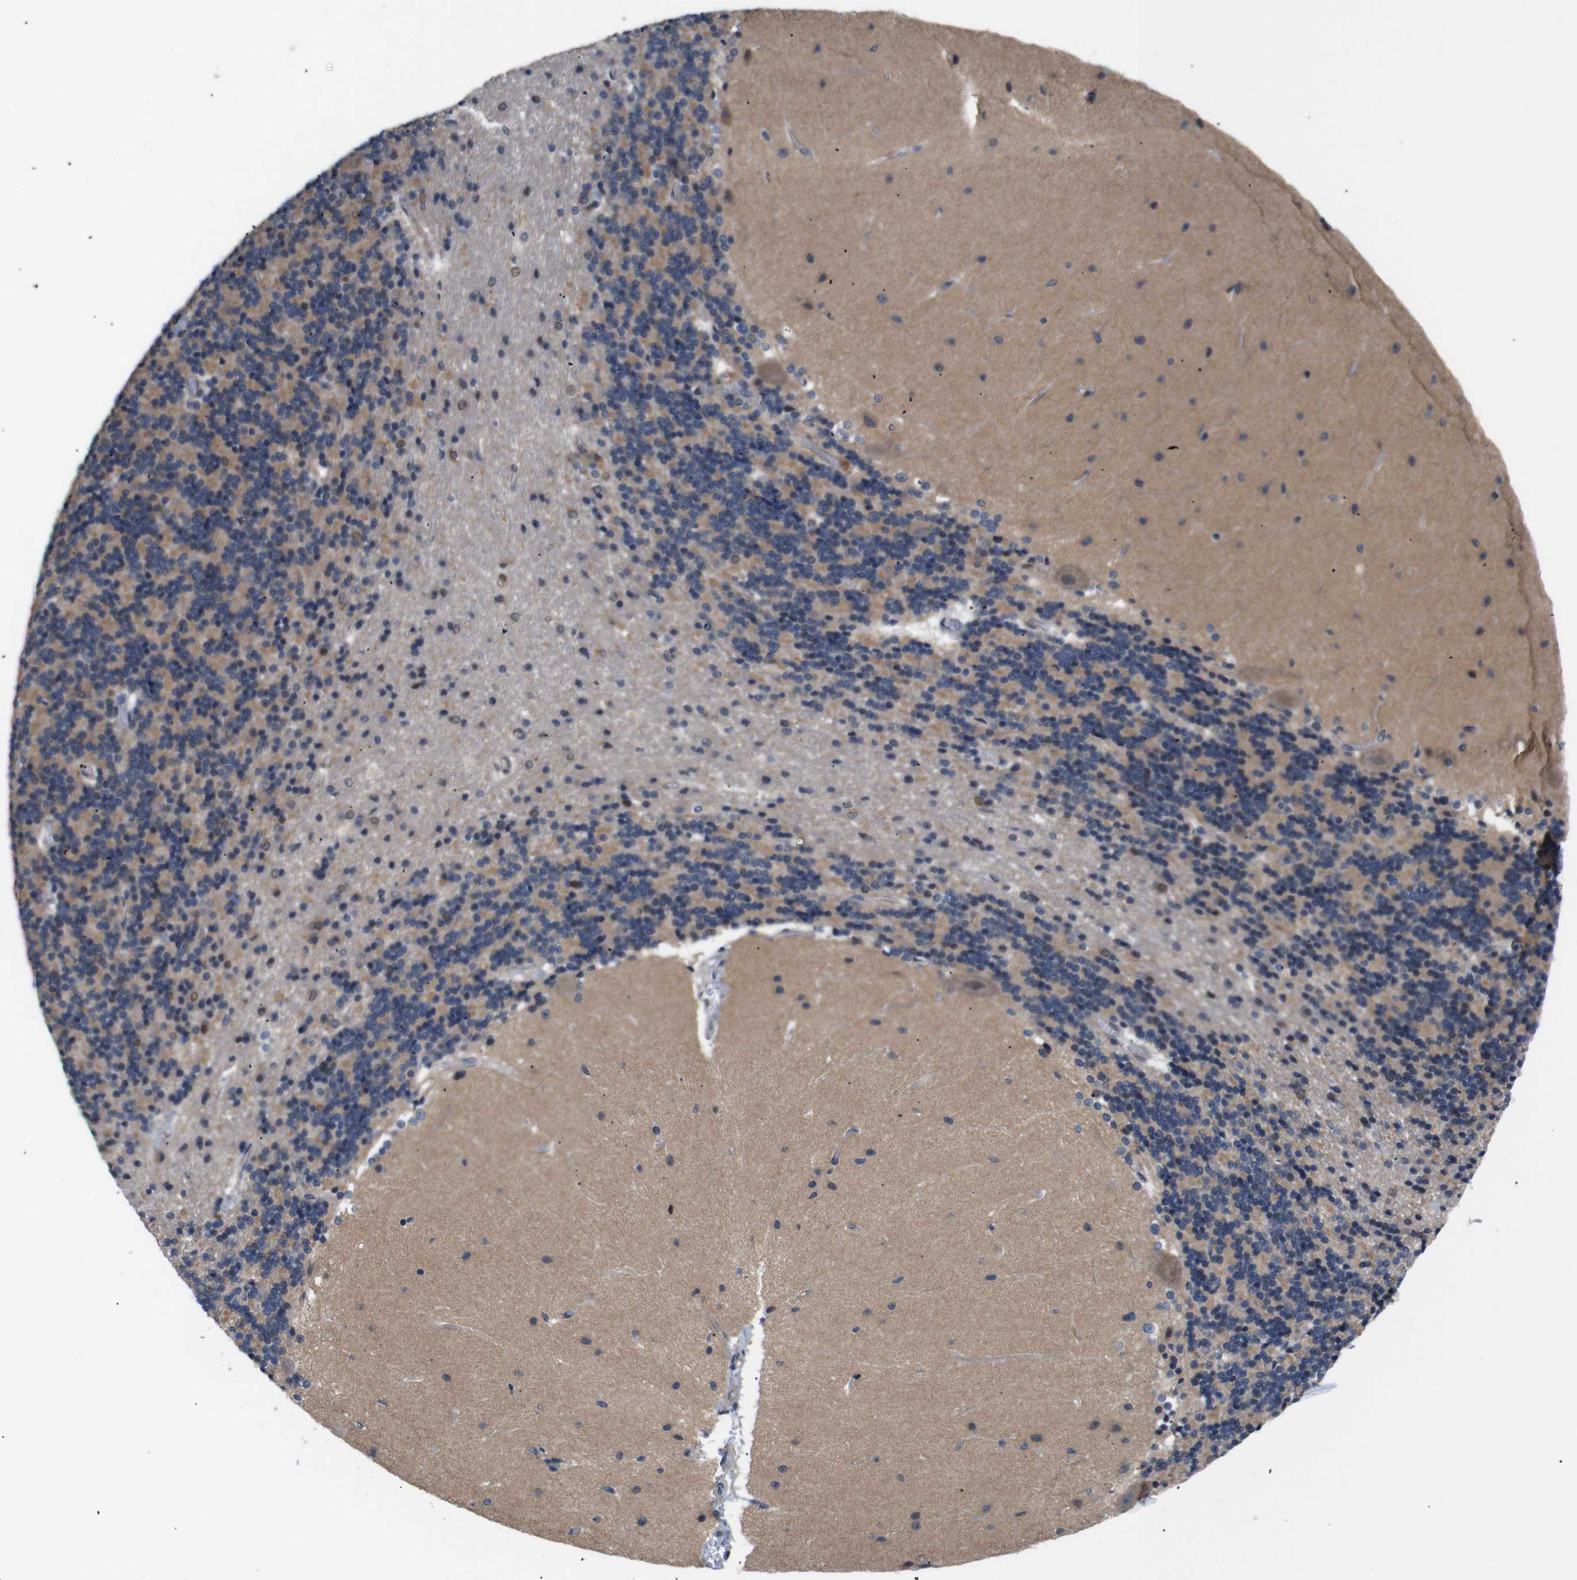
{"staining": {"intensity": "weak", "quantity": "25%-75%", "location": "cytoplasmic/membranous,nuclear"}, "tissue": "cerebellum", "cell_type": "Cells in granular layer", "image_type": "normal", "snomed": [{"axis": "morphology", "description": "Normal tissue, NOS"}, {"axis": "topography", "description": "Cerebellum"}], "caption": "Immunohistochemistry (IHC) staining of unremarkable cerebellum, which exhibits low levels of weak cytoplasmic/membranous,nuclear expression in about 25%-75% of cells in granular layer indicating weak cytoplasmic/membranous,nuclear protein positivity. The staining was performed using DAB (3,3'-diaminobenzidine) (brown) for protein detection and nuclei were counterstained in hematoxylin (blue).", "gene": "BRWD3", "patient": {"sex": "female", "age": 54}}